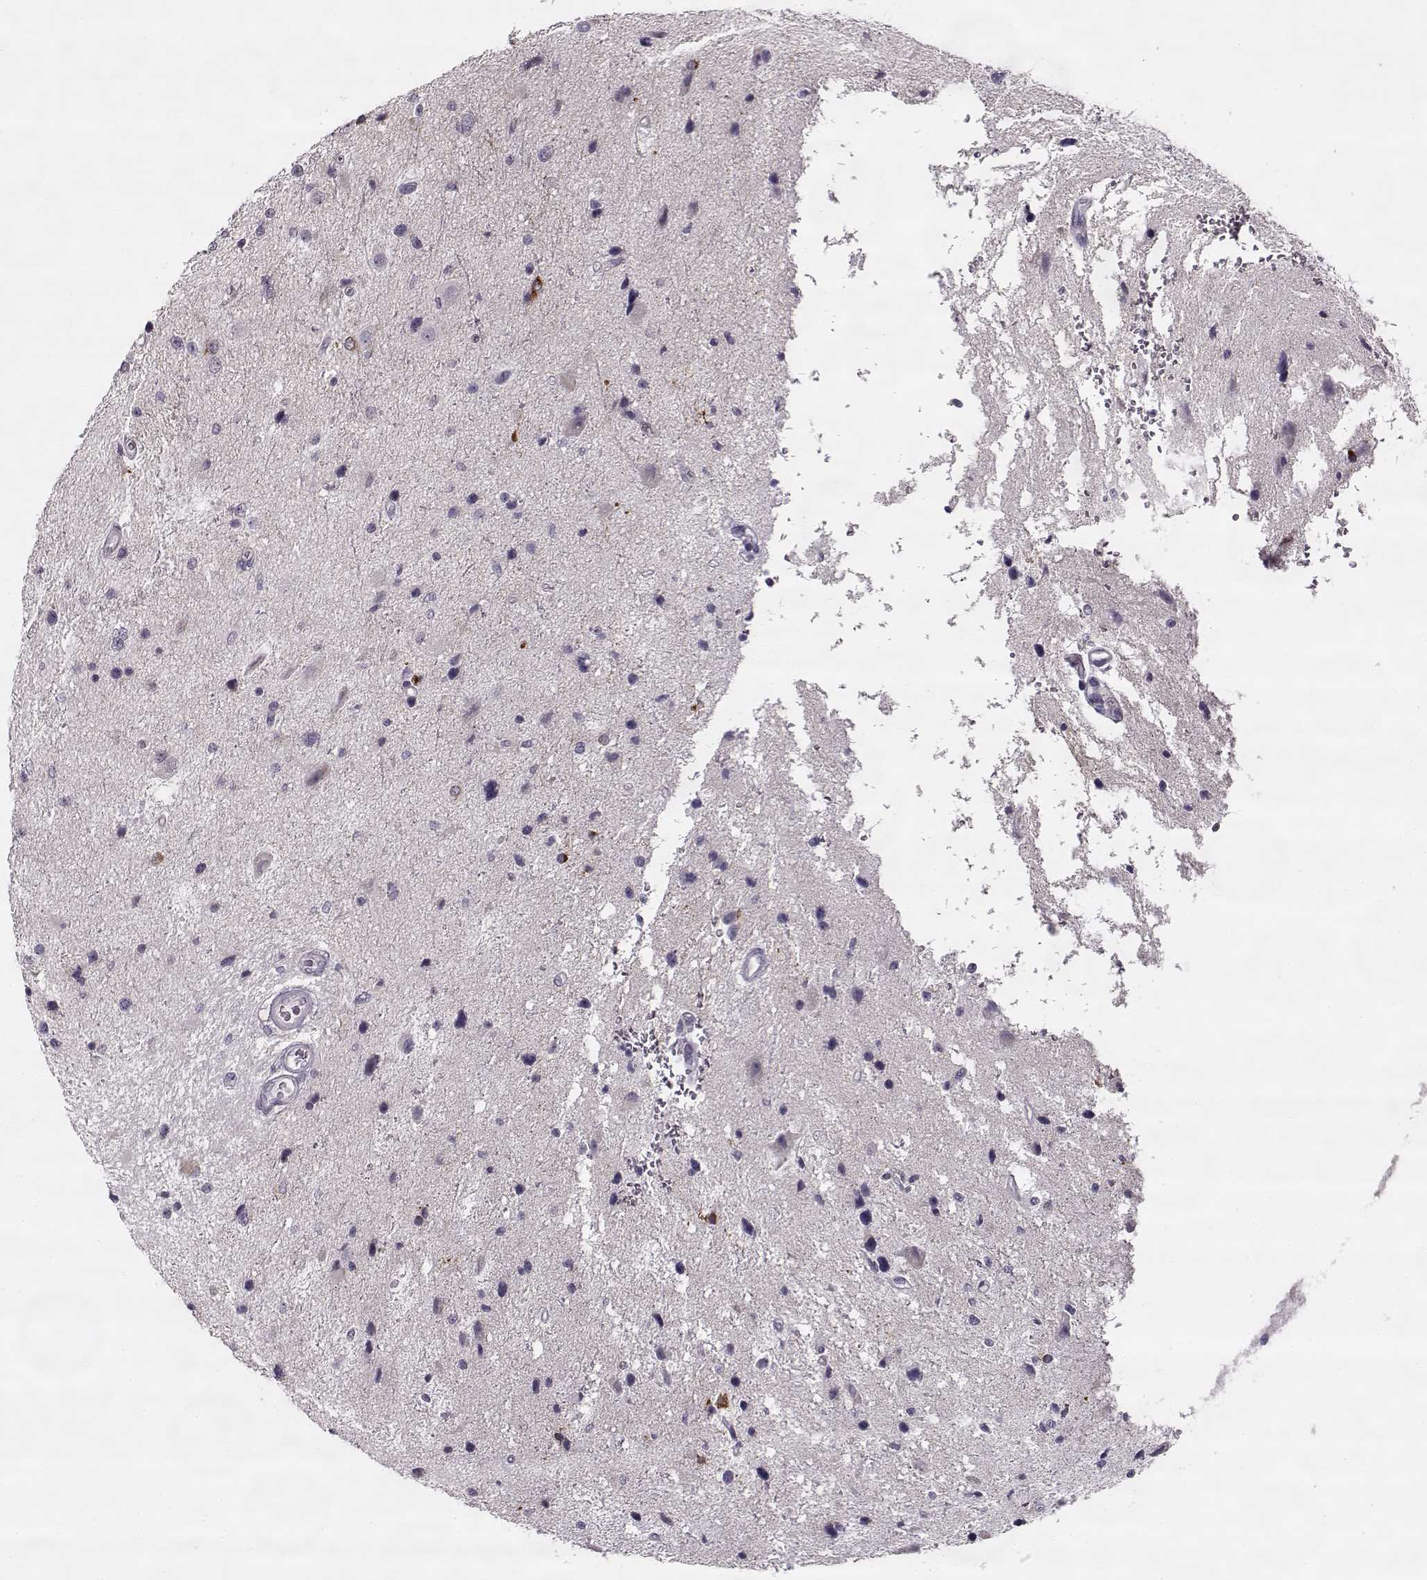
{"staining": {"intensity": "negative", "quantity": "none", "location": "none"}, "tissue": "glioma", "cell_type": "Tumor cells", "image_type": "cancer", "snomed": [{"axis": "morphology", "description": "Glioma, malignant, Low grade"}, {"axis": "topography", "description": "Brain"}], "caption": "Immunohistochemistry (IHC) of low-grade glioma (malignant) demonstrates no staining in tumor cells. The staining was performed using DAB (3,3'-diaminobenzidine) to visualize the protein expression in brown, while the nuclei were stained in blue with hematoxylin (Magnification: 20x).", "gene": "MAP6D1", "patient": {"sex": "female", "age": 32}}